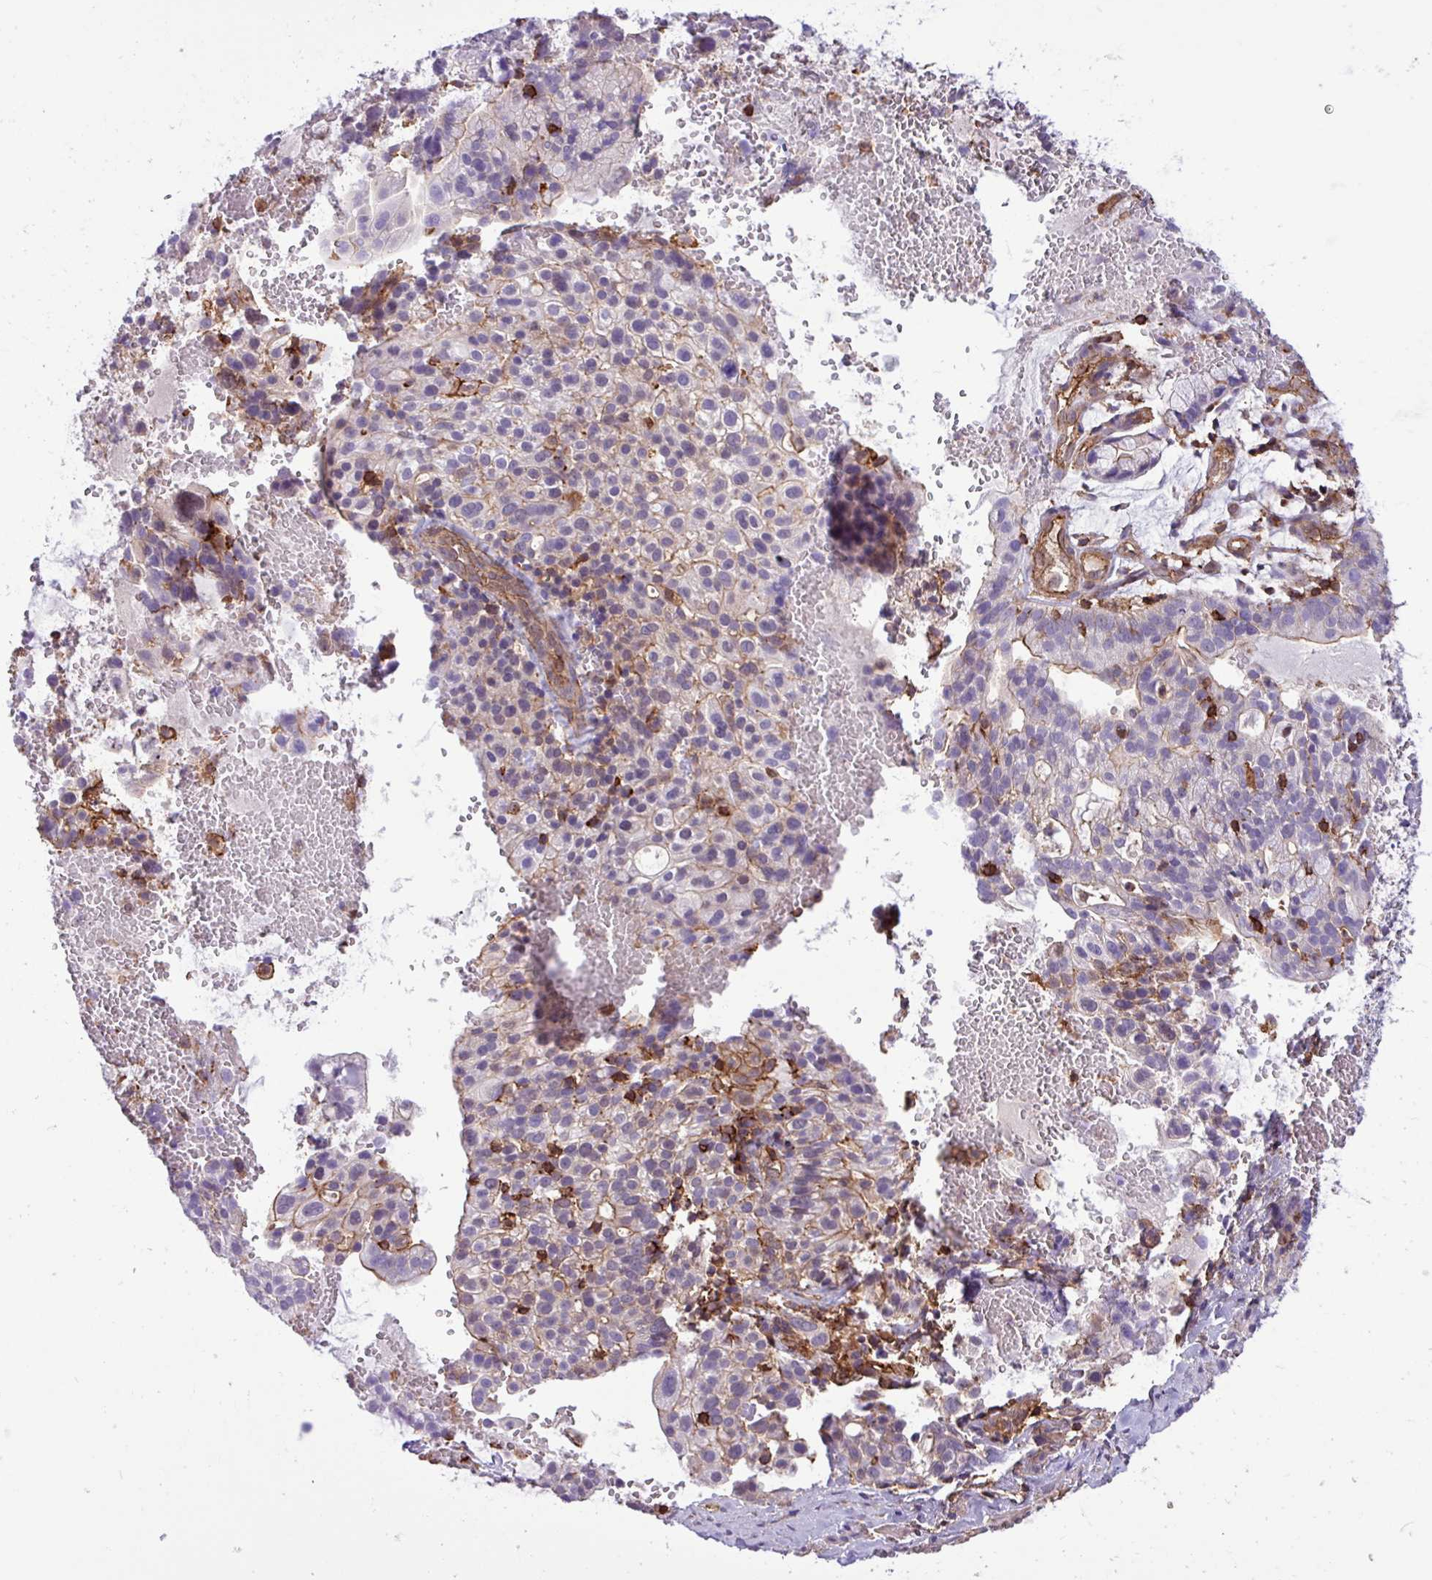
{"staining": {"intensity": "weak", "quantity": "<25%", "location": "cytoplasmic/membranous"}, "tissue": "cervical cancer", "cell_type": "Tumor cells", "image_type": "cancer", "snomed": [{"axis": "morphology", "description": "Adenocarcinoma, NOS"}, {"axis": "topography", "description": "Cervix"}], "caption": "This is a image of IHC staining of cervical cancer, which shows no expression in tumor cells.", "gene": "PPP1R18", "patient": {"sex": "female", "age": 41}}